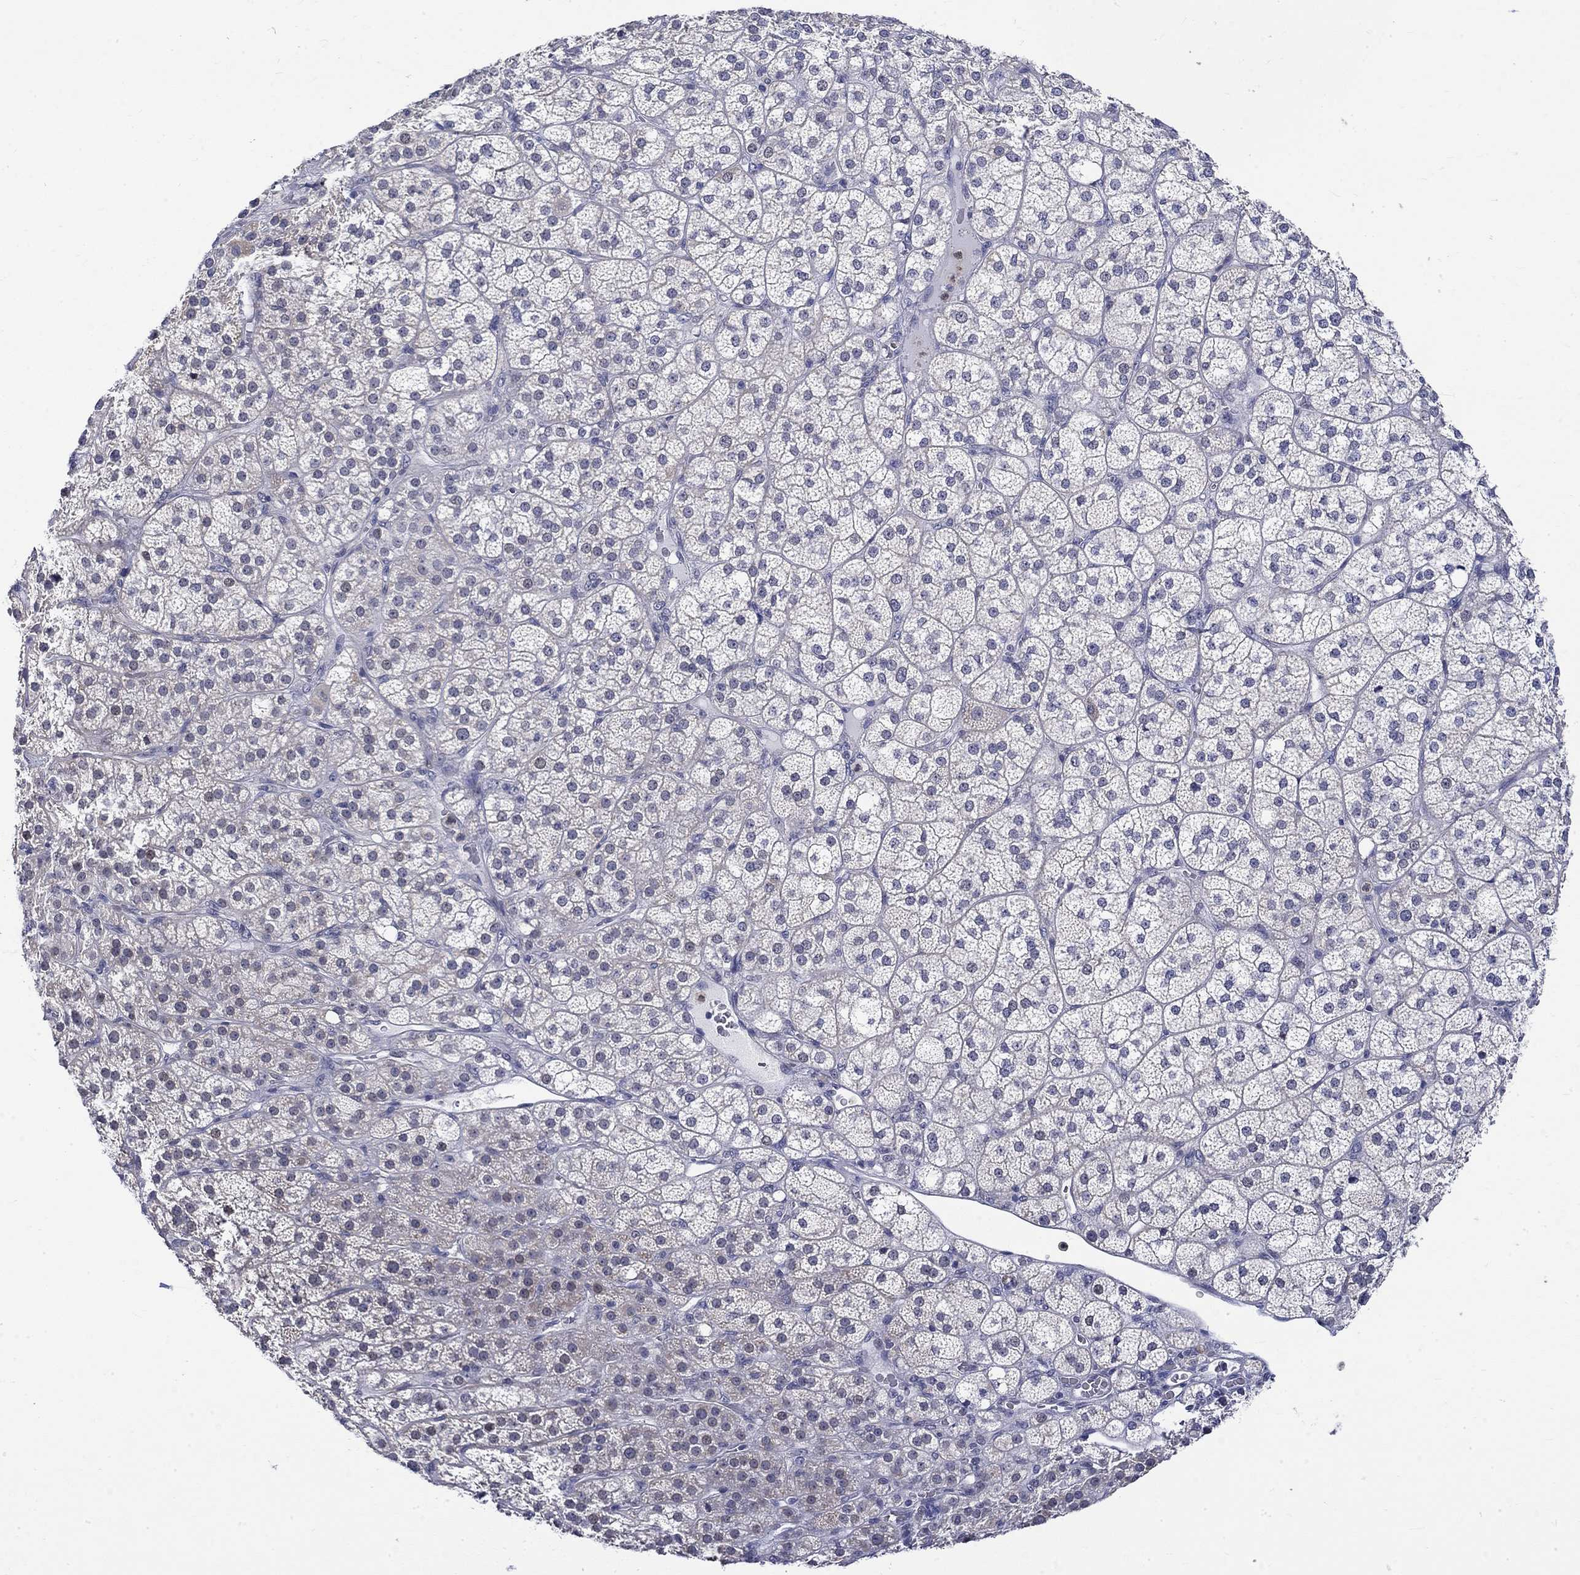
{"staining": {"intensity": "negative", "quantity": "none", "location": "none"}, "tissue": "adrenal gland", "cell_type": "Glandular cells", "image_type": "normal", "snomed": [{"axis": "morphology", "description": "Normal tissue, NOS"}, {"axis": "topography", "description": "Adrenal gland"}], "caption": "This image is of unremarkable adrenal gland stained with immunohistochemistry to label a protein in brown with the nuclei are counter-stained blue. There is no expression in glandular cells.", "gene": "ST6GALNAC1", "patient": {"sex": "female", "age": 60}}